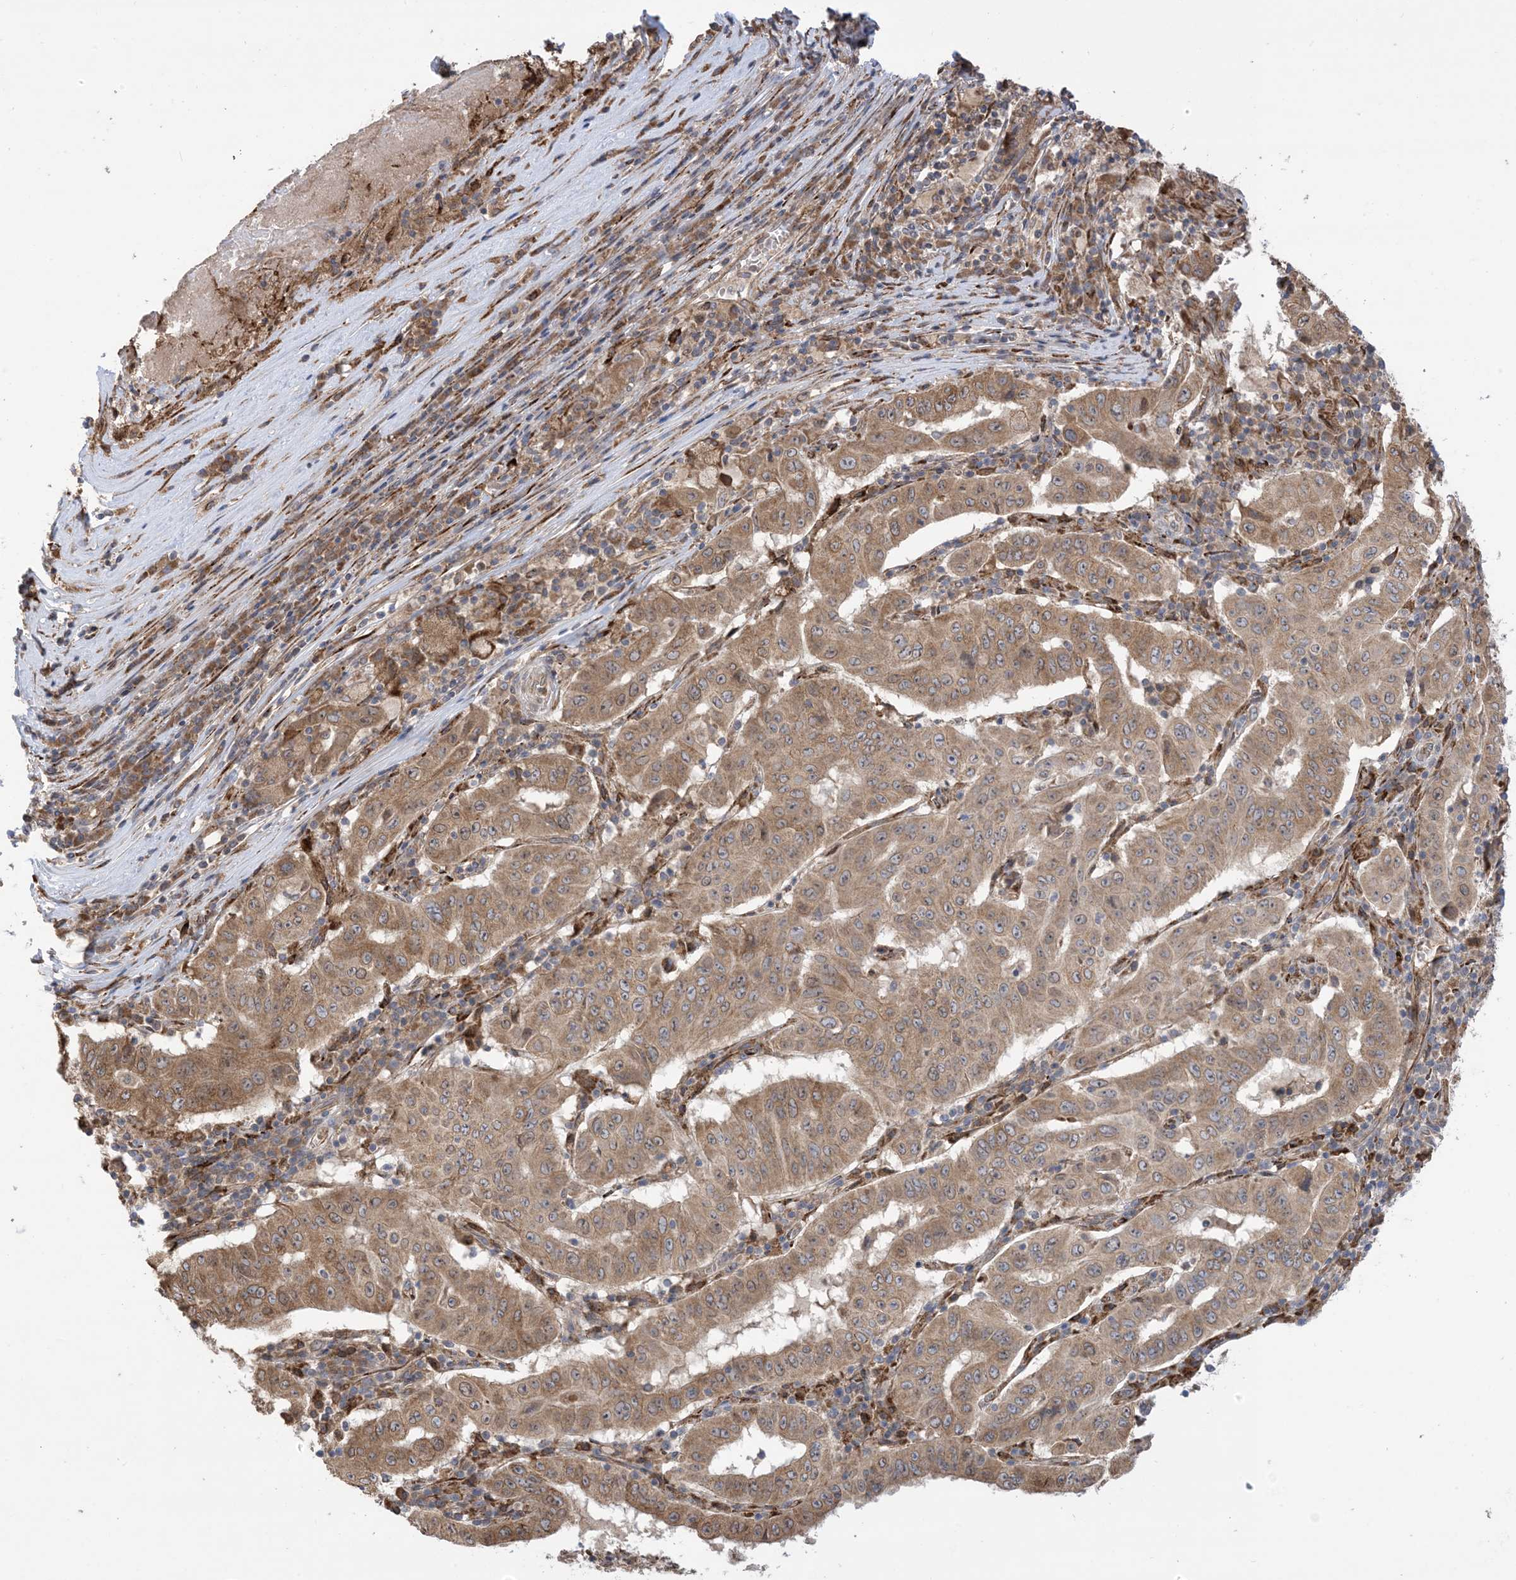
{"staining": {"intensity": "moderate", "quantity": ">75%", "location": "cytoplasmic/membranous"}, "tissue": "pancreatic cancer", "cell_type": "Tumor cells", "image_type": "cancer", "snomed": [{"axis": "morphology", "description": "Adenocarcinoma, NOS"}, {"axis": "topography", "description": "Pancreas"}], "caption": "Approximately >75% of tumor cells in pancreatic adenocarcinoma exhibit moderate cytoplasmic/membranous protein positivity as visualized by brown immunohistochemical staining.", "gene": "CLEC16A", "patient": {"sex": "male", "age": 63}}